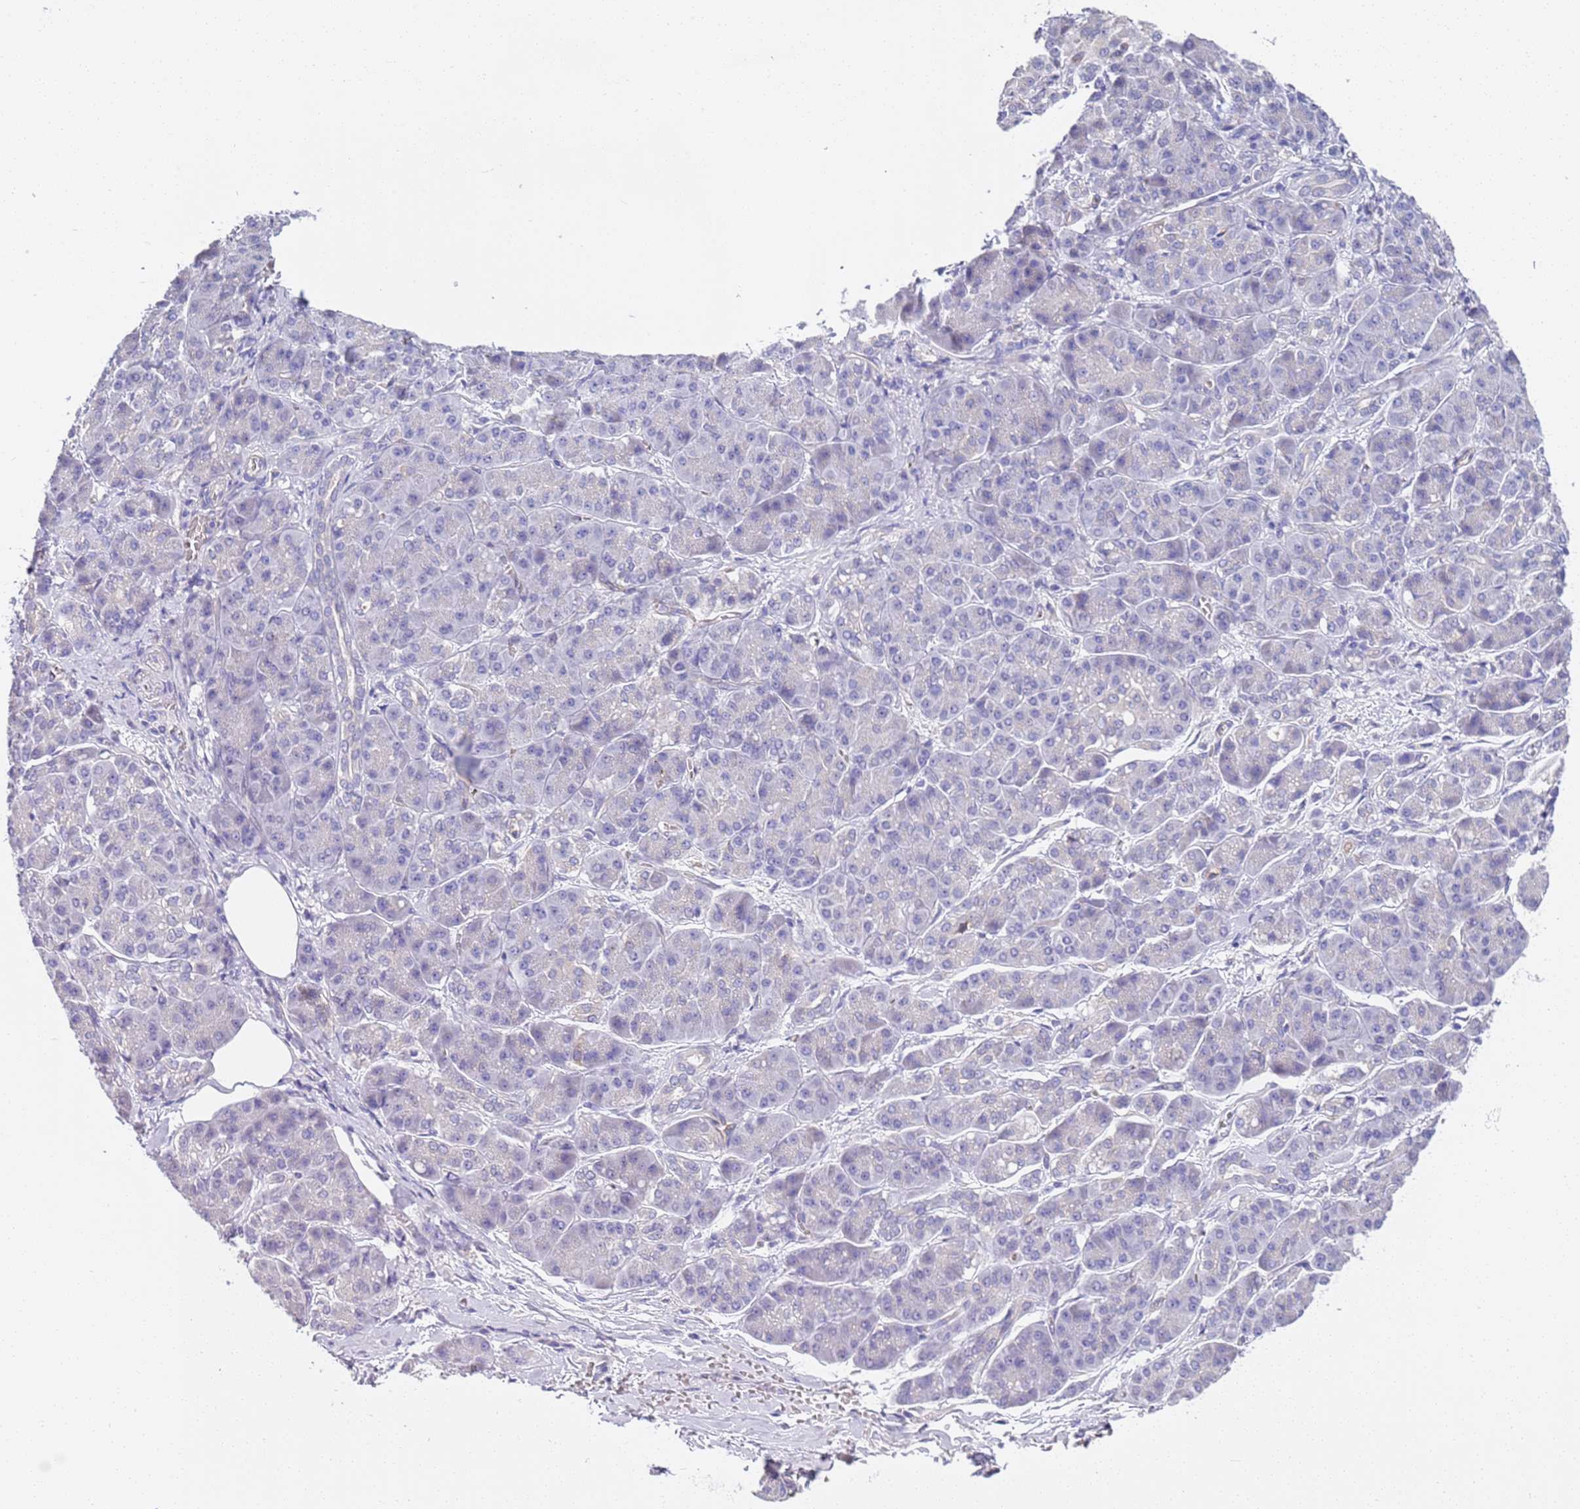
{"staining": {"intensity": "negative", "quantity": "none", "location": "none"}, "tissue": "pancreatic cancer", "cell_type": "Tumor cells", "image_type": "cancer", "snomed": [{"axis": "morphology", "description": "Adenocarcinoma, NOS"}, {"axis": "topography", "description": "Pancreas"}], "caption": "Pancreatic adenocarcinoma was stained to show a protein in brown. There is no significant staining in tumor cells.", "gene": "BRMS1L", "patient": {"sex": "male", "age": 57}}